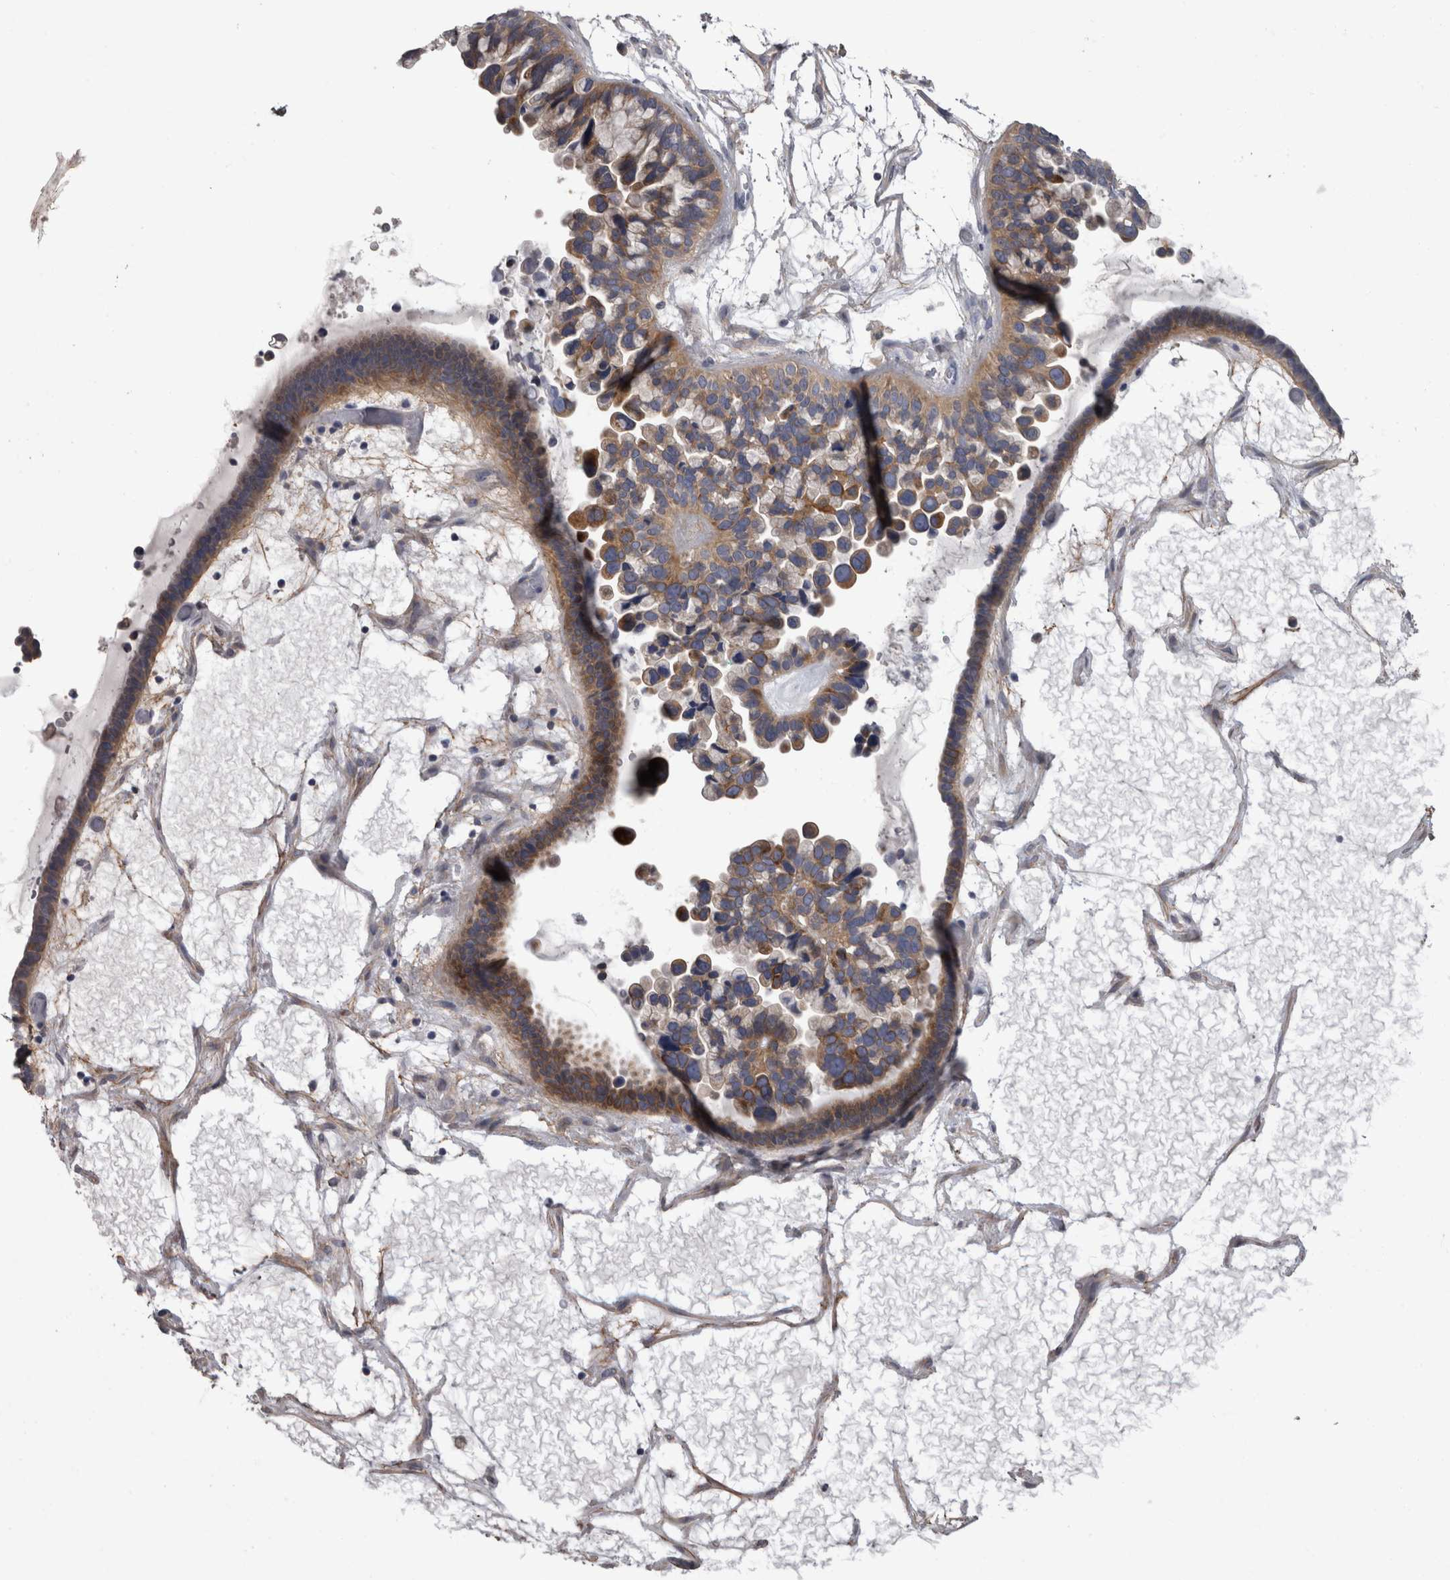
{"staining": {"intensity": "moderate", "quantity": ">75%", "location": "cytoplasmic/membranous"}, "tissue": "ovarian cancer", "cell_type": "Tumor cells", "image_type": "cancer", "snomed": [{"axis": "morphology", "description": "Cystadenocarcinoma, serous, NOS"}, {"axis": "topography", "description": "Ovary"}], "caption": "The photomicrograph shows immunohistochemical staining of serous cystadenocarcinoma (ovarian). There is moderate cytoplasmic/membranous staining is appreciated in about >75% of tumor cells. (DAB IHC with brightfield microscopy, high magnification).", "gene": "EFEMP2", "patient": {"sex": "female", "age": 56}}